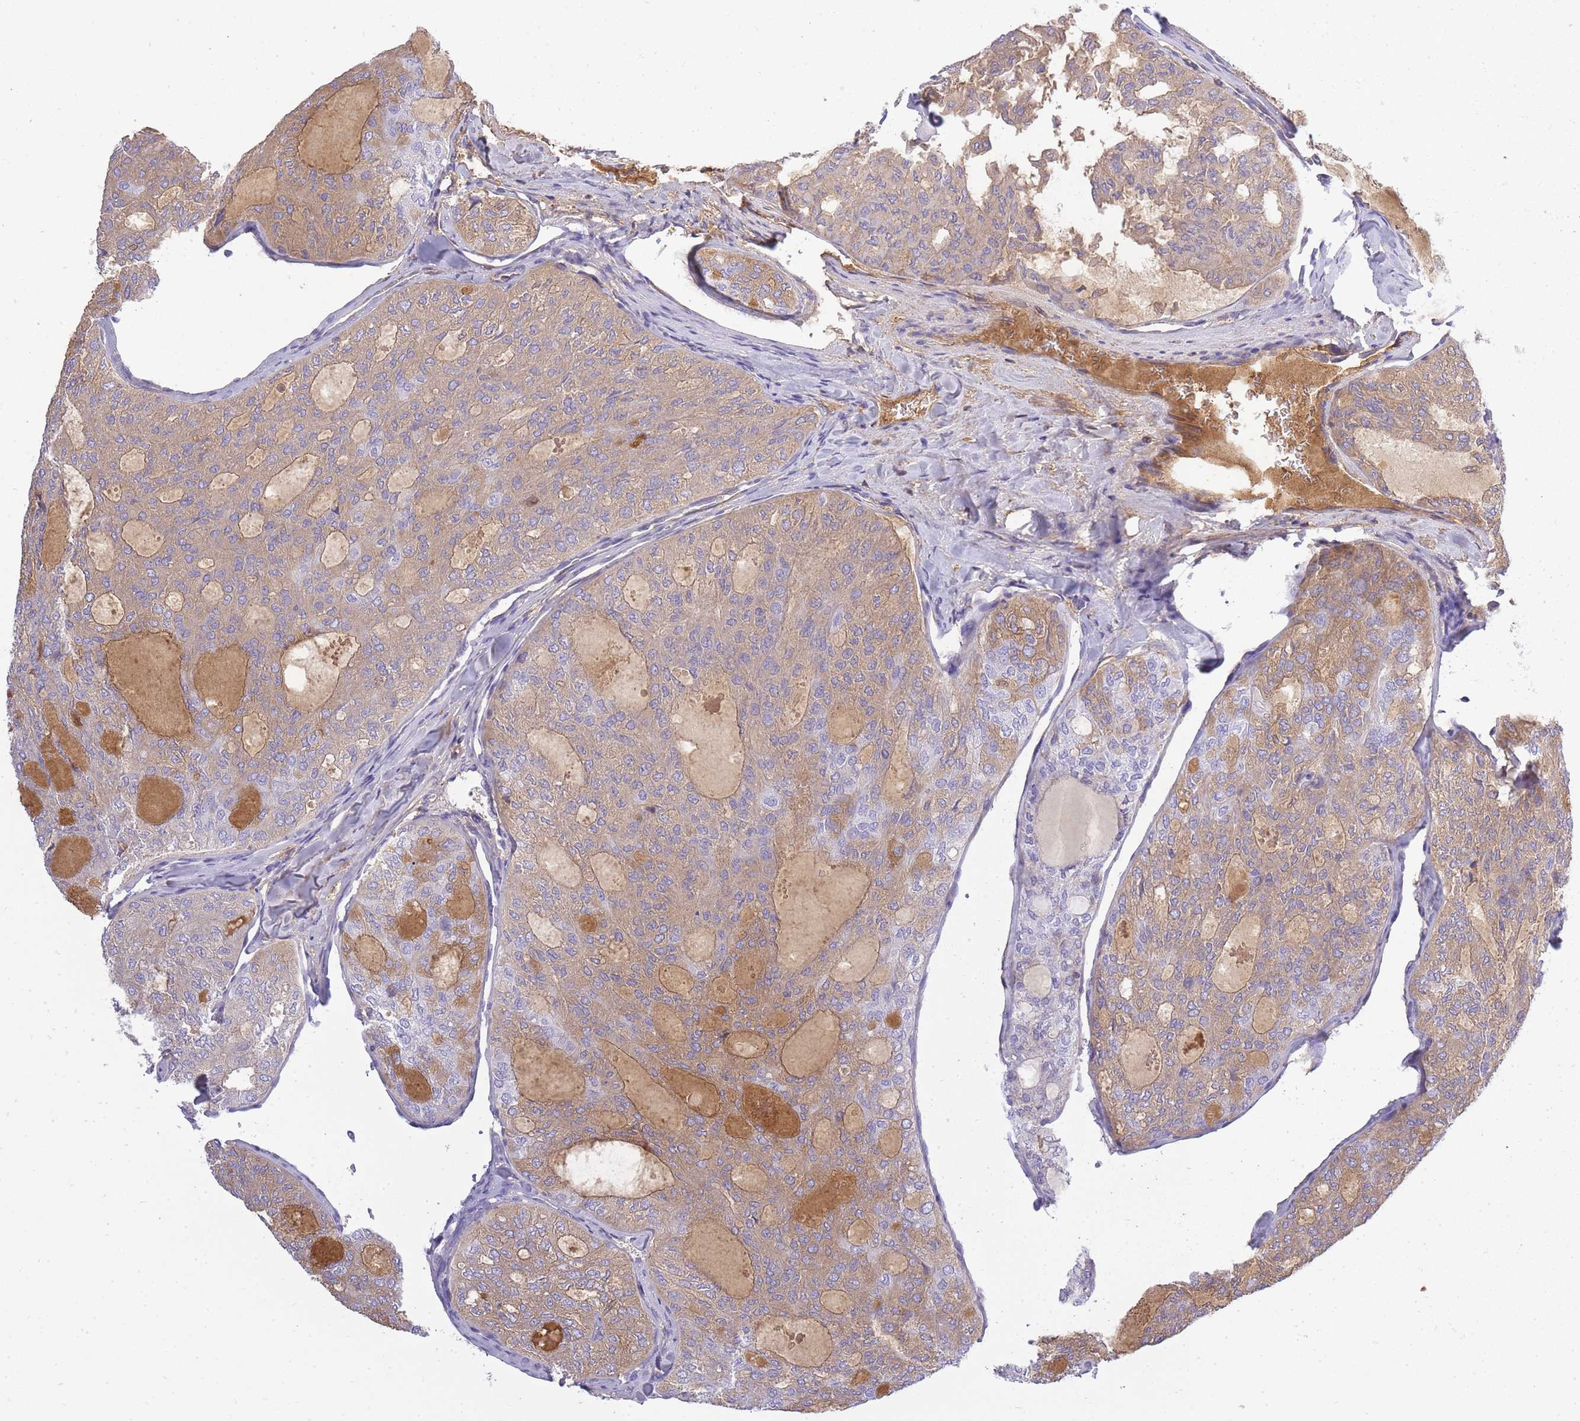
{"staining": {"intensity": "moderate", "quantity": "25%-75%", "location": "cytoplasmic/membranous"}, "tissue": "thyroid cancer", "cell_type": "Tumor cells", "image_type": "cancer", "snomed": [{"axis": "morphology", "description": "Follicular adenoma carcinoma, NOS"}, {"axis": "topography", "description": "Thyroid gland"}], "caption": "Human thyroid cancer stained for a protein (brown) displays moderate cytoplasmic/membranous positive positivity in approximately 25%-75% of tumor cells.", "gene": "IGKV1D-42", "patient": {"sex": "male", "age": 75}}